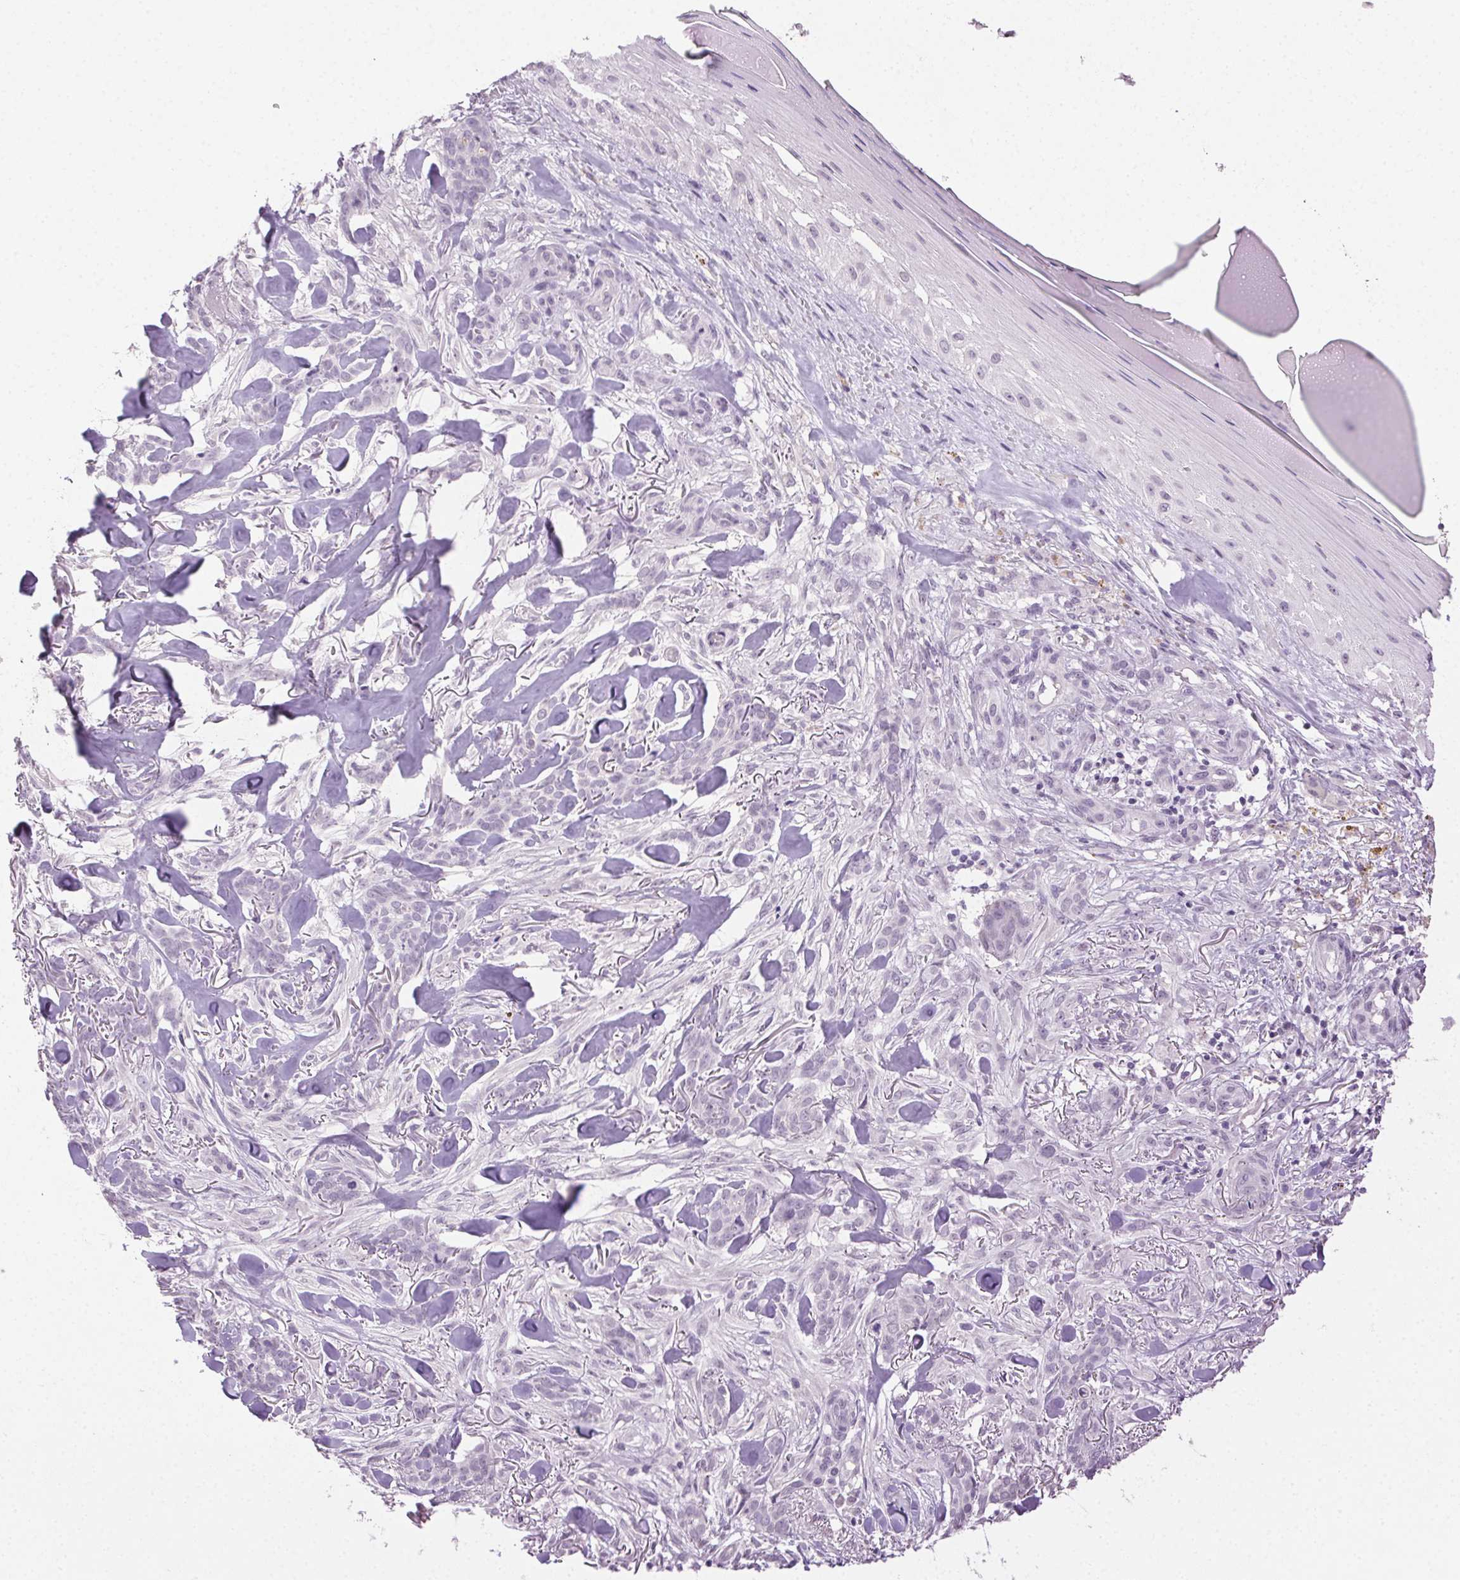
{"staining": {"intensity": "negative", "quantity": "none", "location": "none"}, "tissue": "skin cancer", "cell_type": "Tumor cells", "image_type": "cancer", "snomed": [{"axis": "morphology", "description": "Basal cell carcinoma"}, {"axis": "topography", "description": "Skin"}], "caption": "High power microscopy image of an immunohistochemistry (IHC) histopathology image of skin cancer, revealing no significant positivity in tumor cells.", "gene": "CLDN10", "patient": {"sex": "female", "age": 61}}